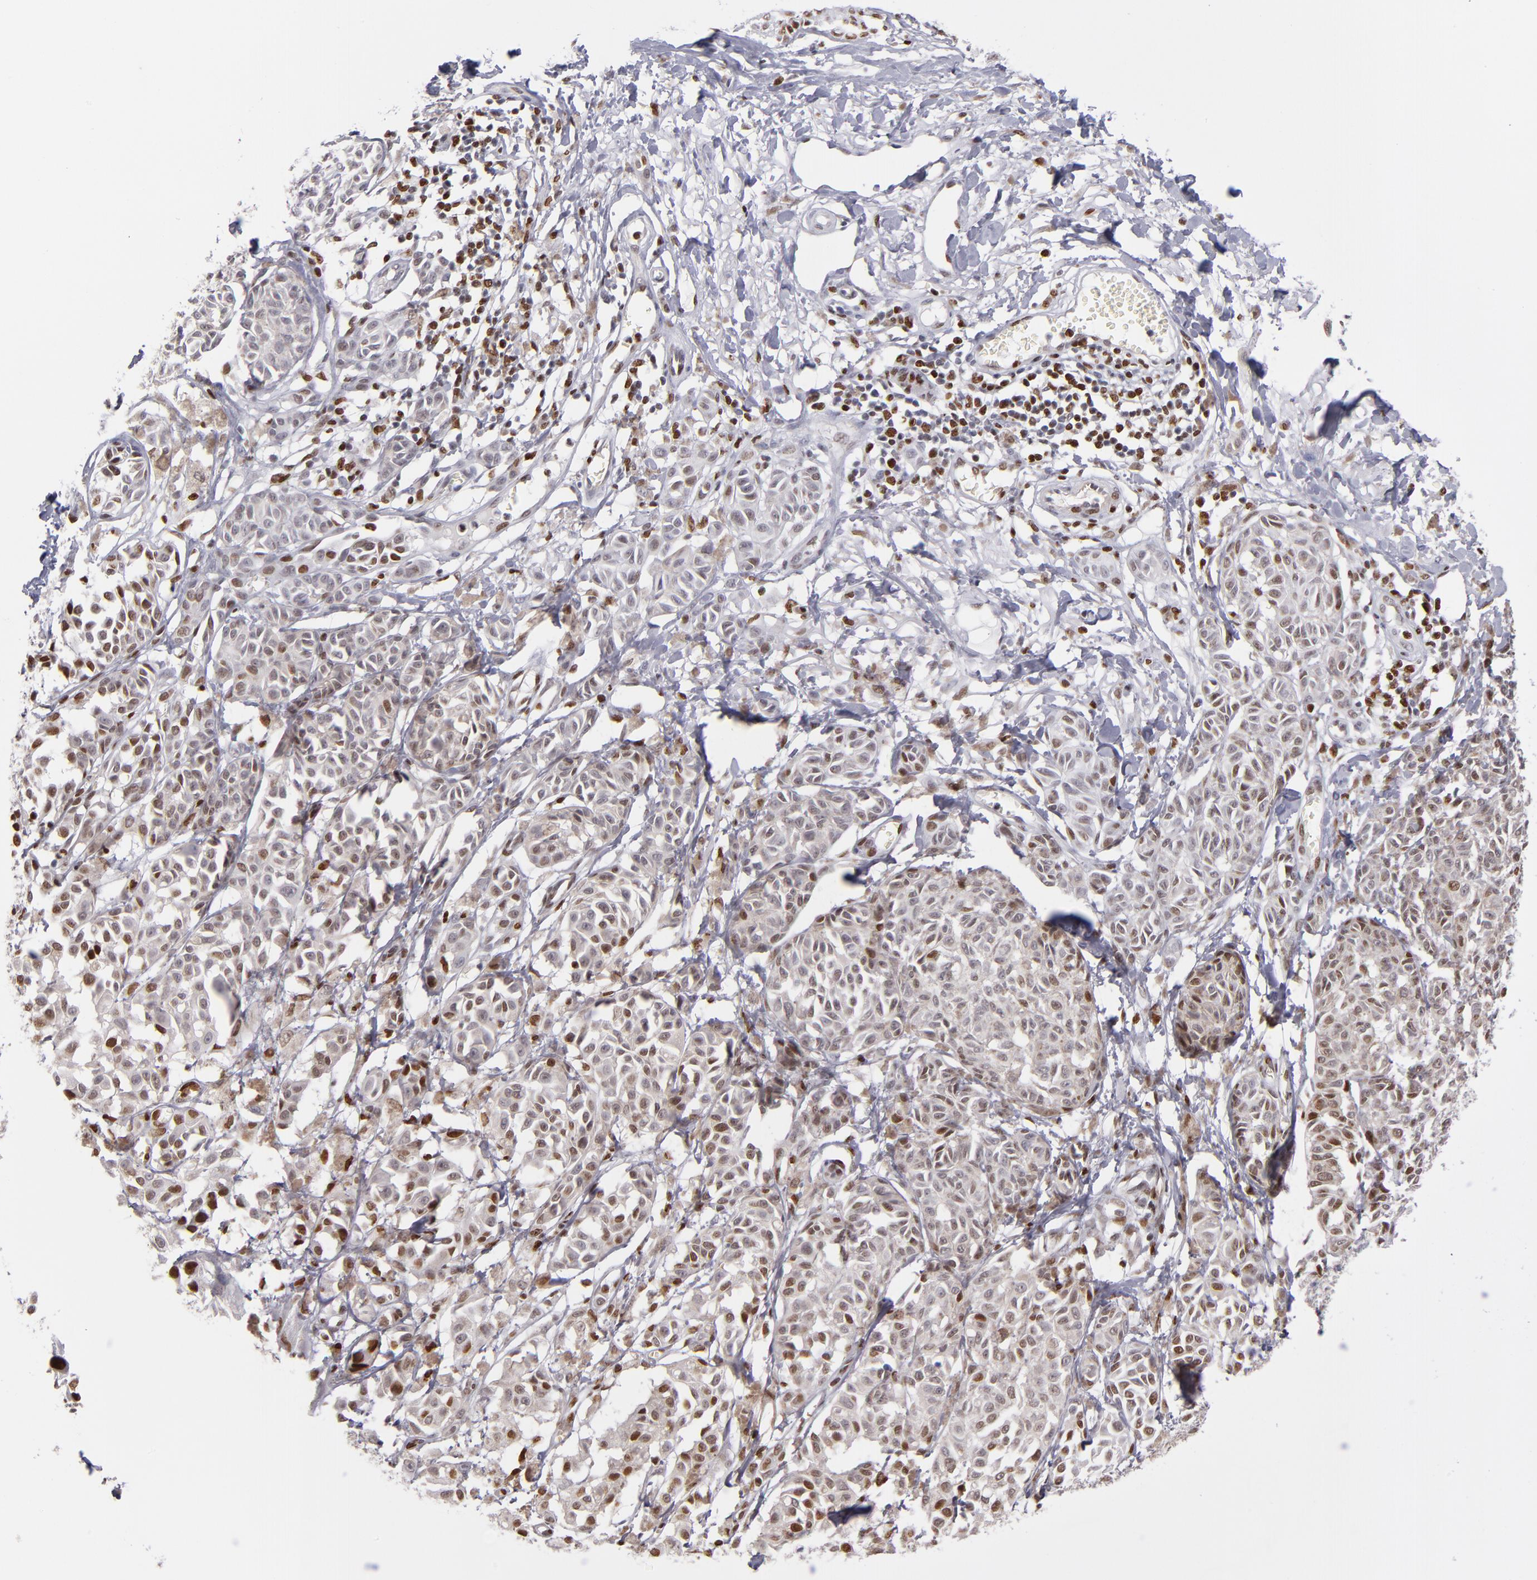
{"staining": {"intensity": "strong", "quantity": ">75%", "location": "nuclear"}, "tissue": "melanoma", "cell_type": "Tumor cells", "image_type": "cancer", "snomed": [{"axis": "morphology", "description": "Malignant melanoma, NOS"}, {"axis": "topography", "description": "Skin"}], "caption": "A high-resolution micrograph shows immunohistochemistry staining of malignant melanoma, which reveals strong nuclear expression in about >75% of tumor cells.", "gene": "POLA1", "patient": {"sex": "male", "age": 76}}